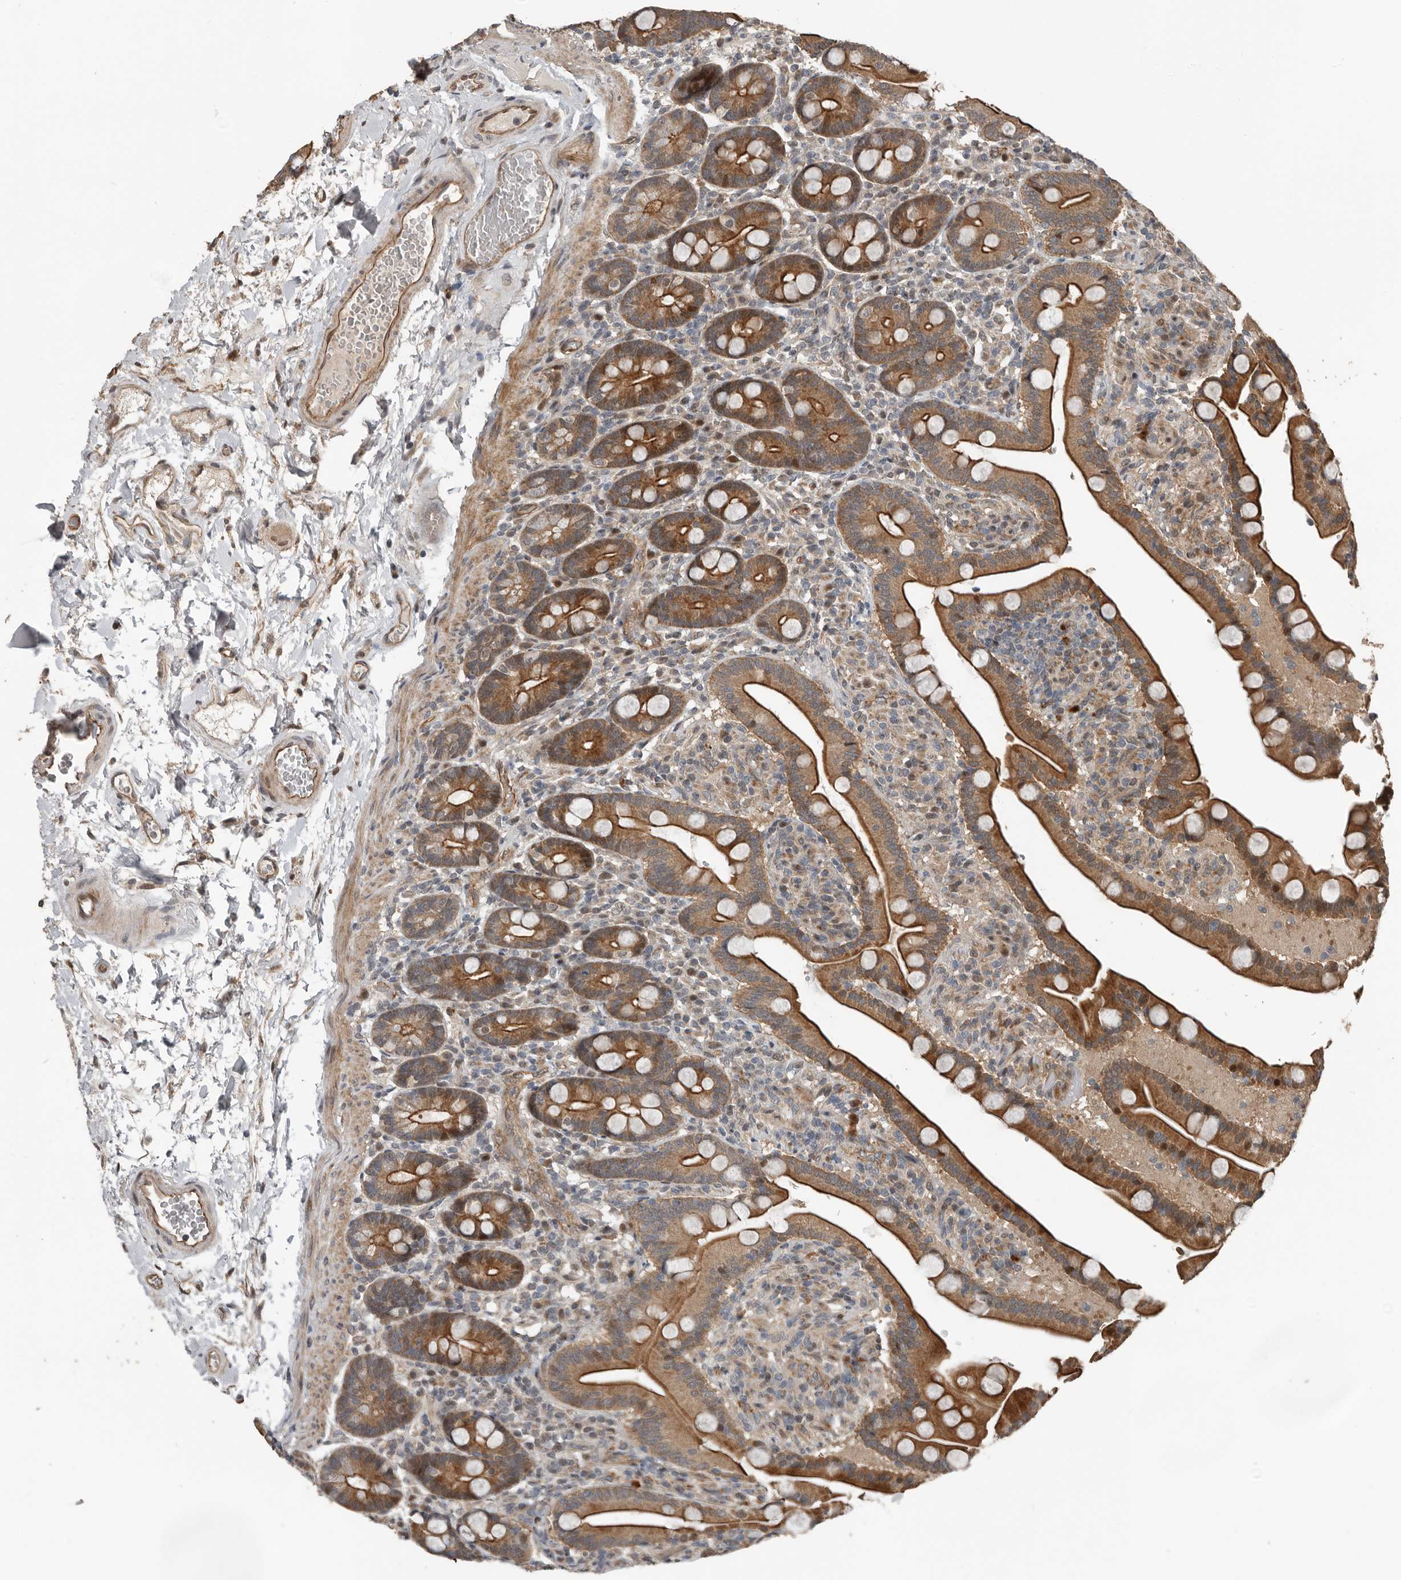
{"staining": {"intensity": "strong", "quantity": ">75%", "location": "cytoplasmic/membranous,nuclear"}, "tissue": "duodenum", "cell_type": "Glandular cells", "image_type": "normal", "snomed": [{"axis": "morphology", "description": "Normal tissue, NOS"}, {"axis": "topography", "description": "Duodenum"}], "caption": "Immunohistochemistry (IHC) staining of normal duodenum, which demonstrates high levels of strong cytoplasmic/membranous,nuclear positivity in about >75% of glandular cells indicating strong cytoplasmic/membranous,nuclear protein expression. The staining was performed using DAB (3,3'-diaminobenzidine) (brown) for protein detection and nuclei were counterstained in hematoxylin (blue).", "gene": "YOD1", "patient": {"sex": "male", "age": 54}}